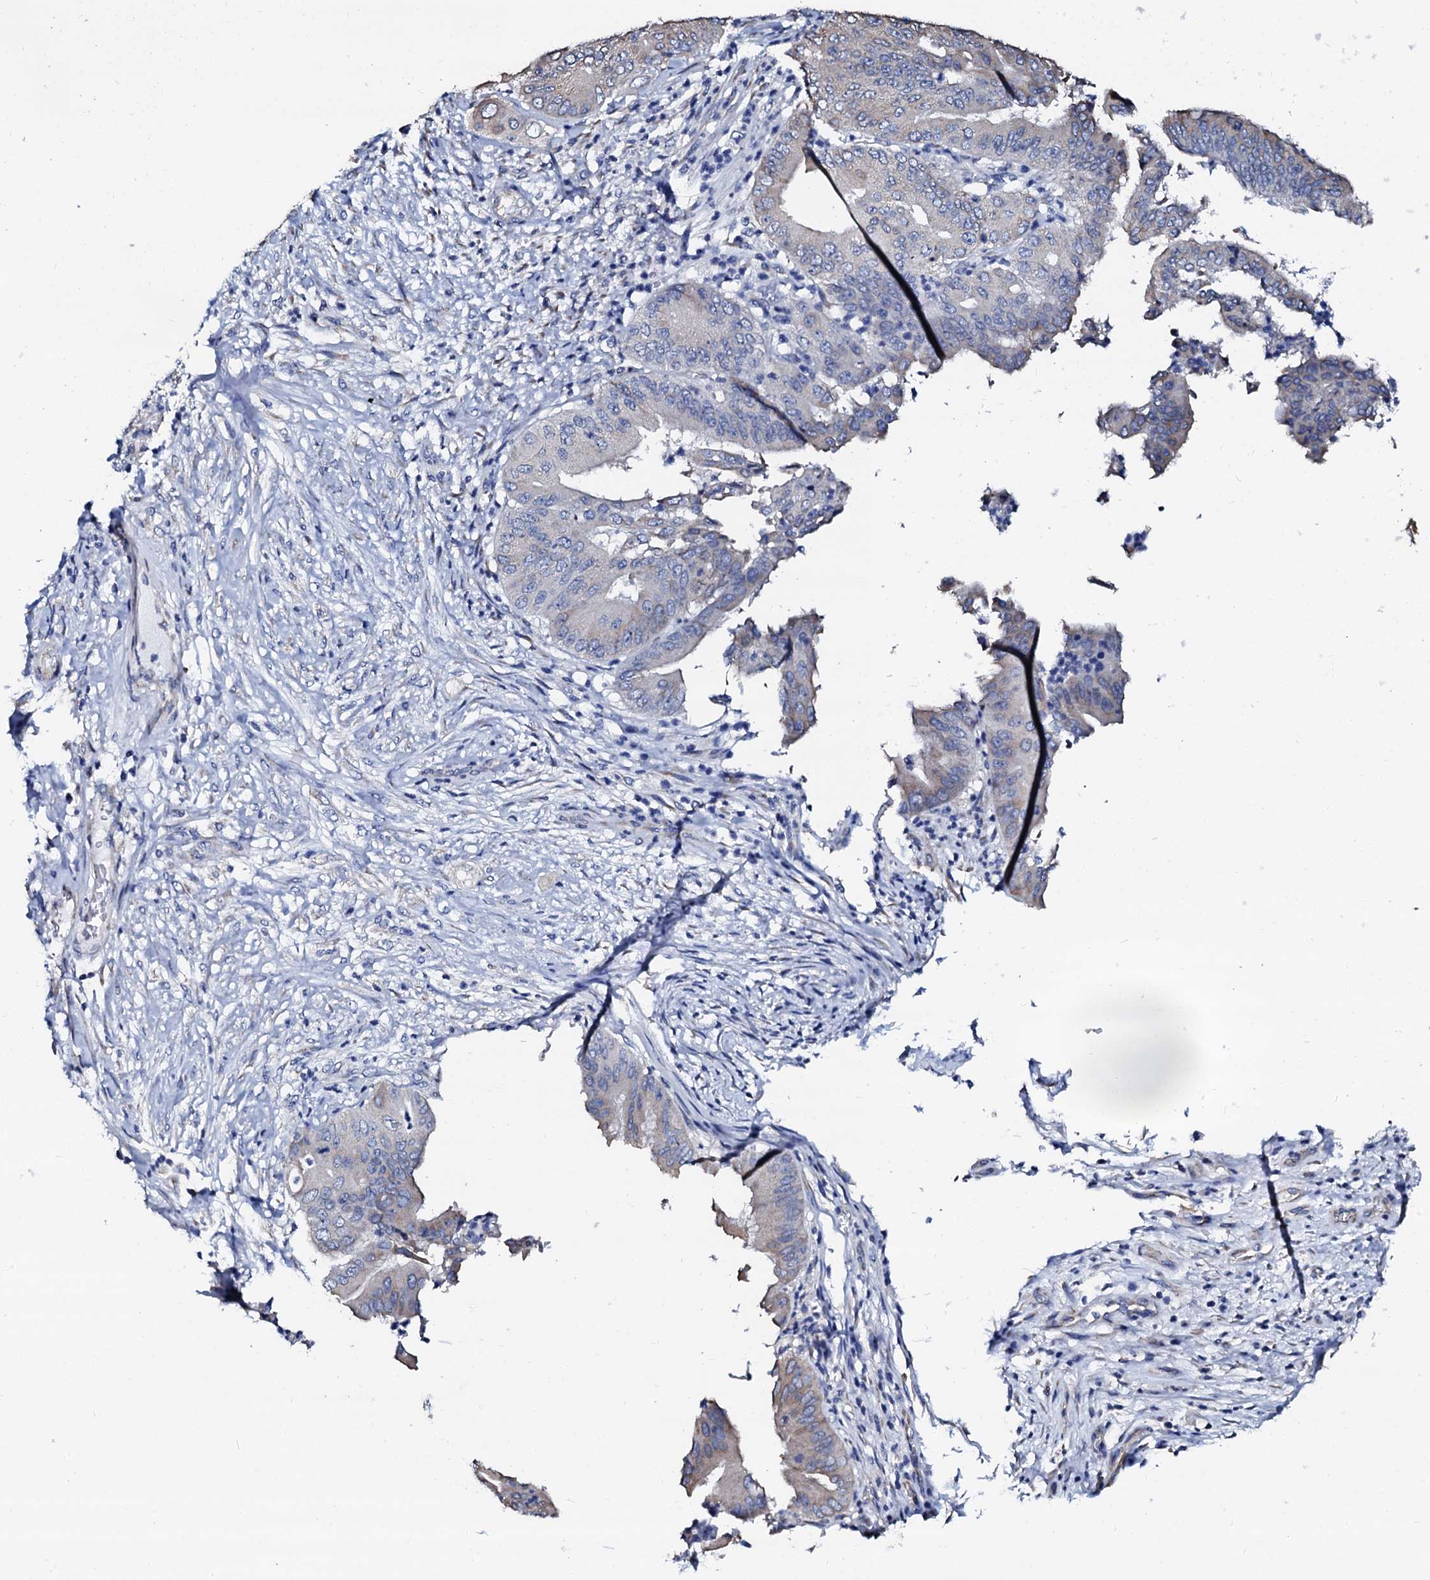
{"staining": {"intensity": "negative", "quantity": "none", "location": "none"}, "tissue": "pancreatic cancer", "cell_type": "Tumor cells", "image_type": "cancer", "snomed": [{"axis": "morphology", "description": "Adenocarcinoma, NOS"}, {"axis": "topography", "description": "Pancreas"}], "caption": "This is an immunohistochemistry photomicrograph of adenocarcinoma (pancreatic). There is no expression in tumor cells.", "gene": "AKAP3", "patient": {"sex": "female", "age": 77}}